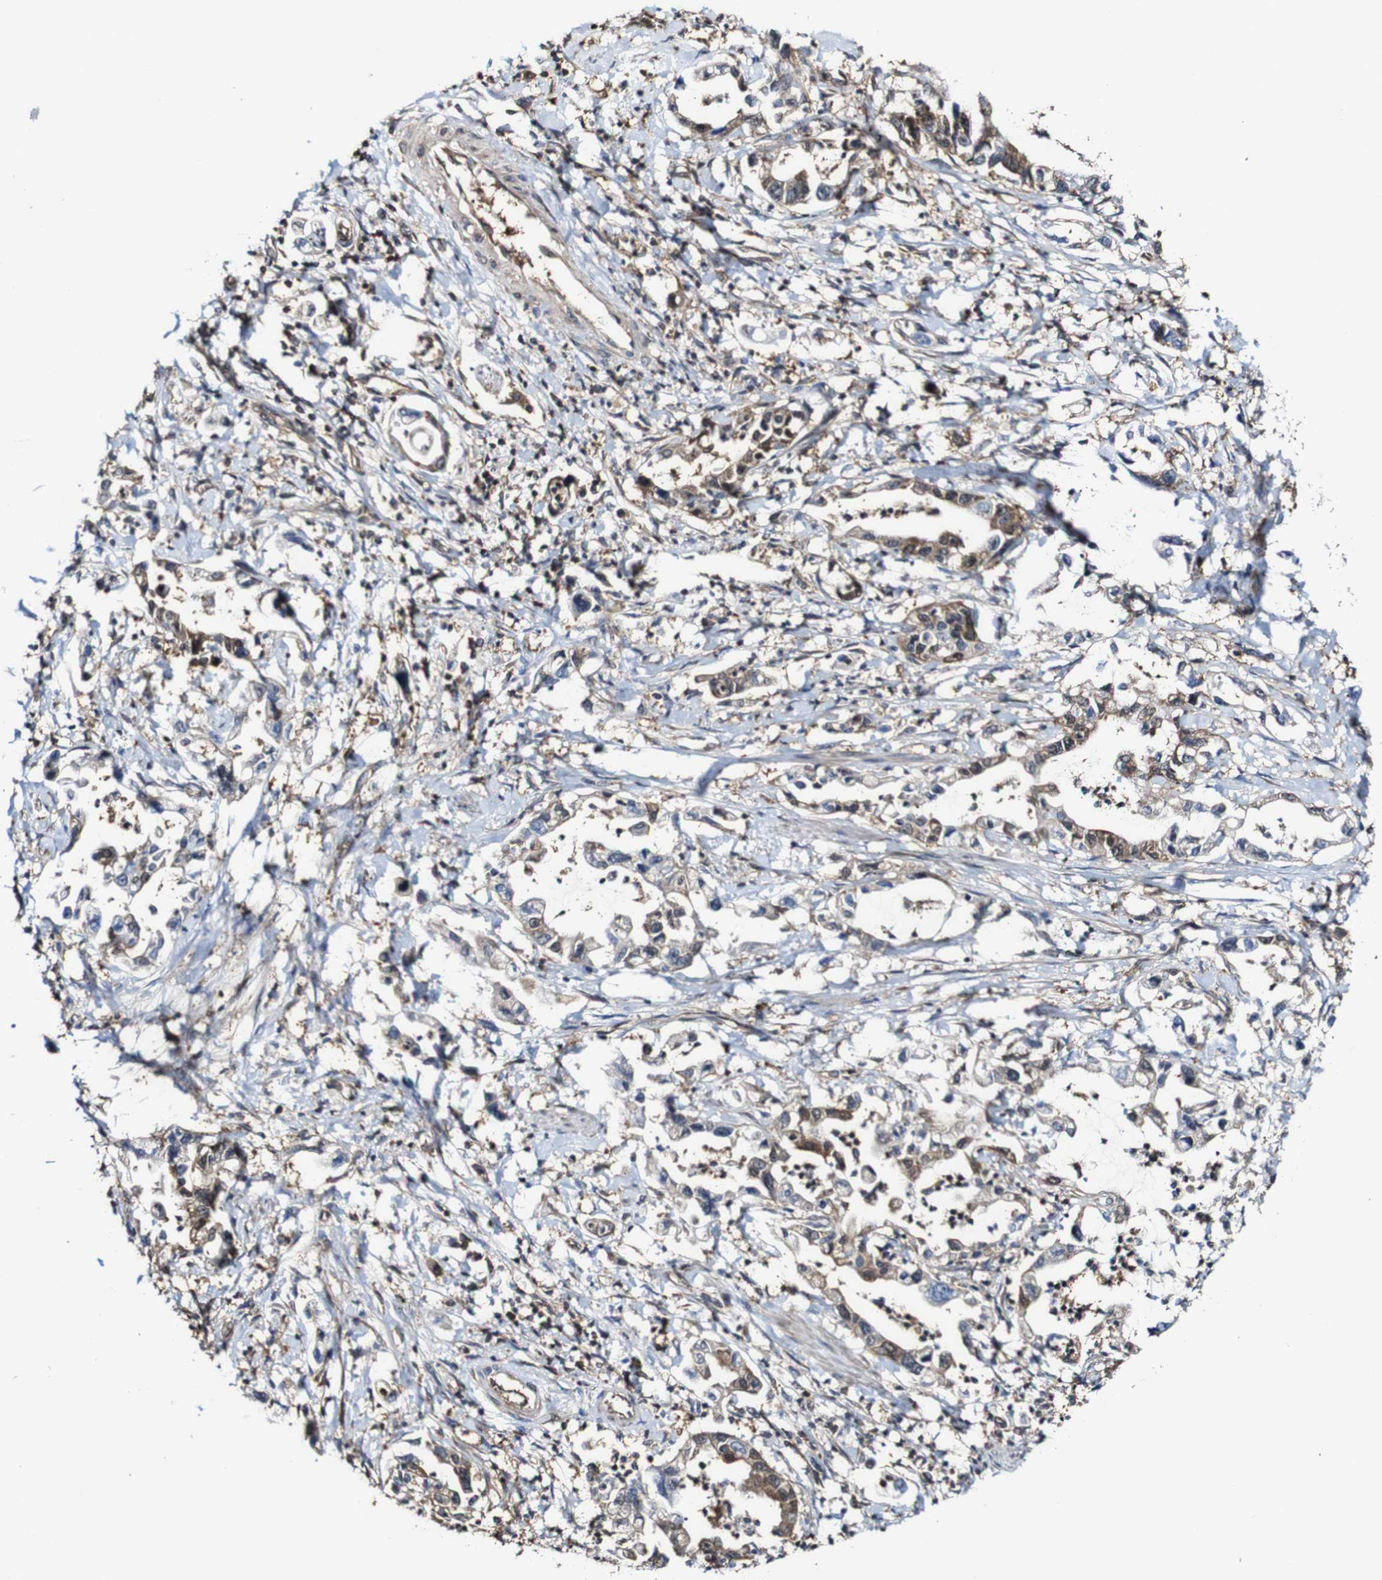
{"staining": {"intensity": "moderate", "quantity": ">75%", "location": "cytoplasmic/membranous"}, "tissue": "pancreatic cancer", "cell_type": "Tumor cells", "image_type": "cancer", "snomed": [{"axis": "morphology", "description": "Adenocarcinoma, NOS"}, {"axis": "topography", "description": "Pancreas"}], "caption": "Protein expression analysis of human pancreatic adenocarcinoma reveals moderate cytoplasmic/membranous positivity in about >75% of tumor cells.", "gene": "PTPRR", "patient": {"sex": "male", "age": 56}}